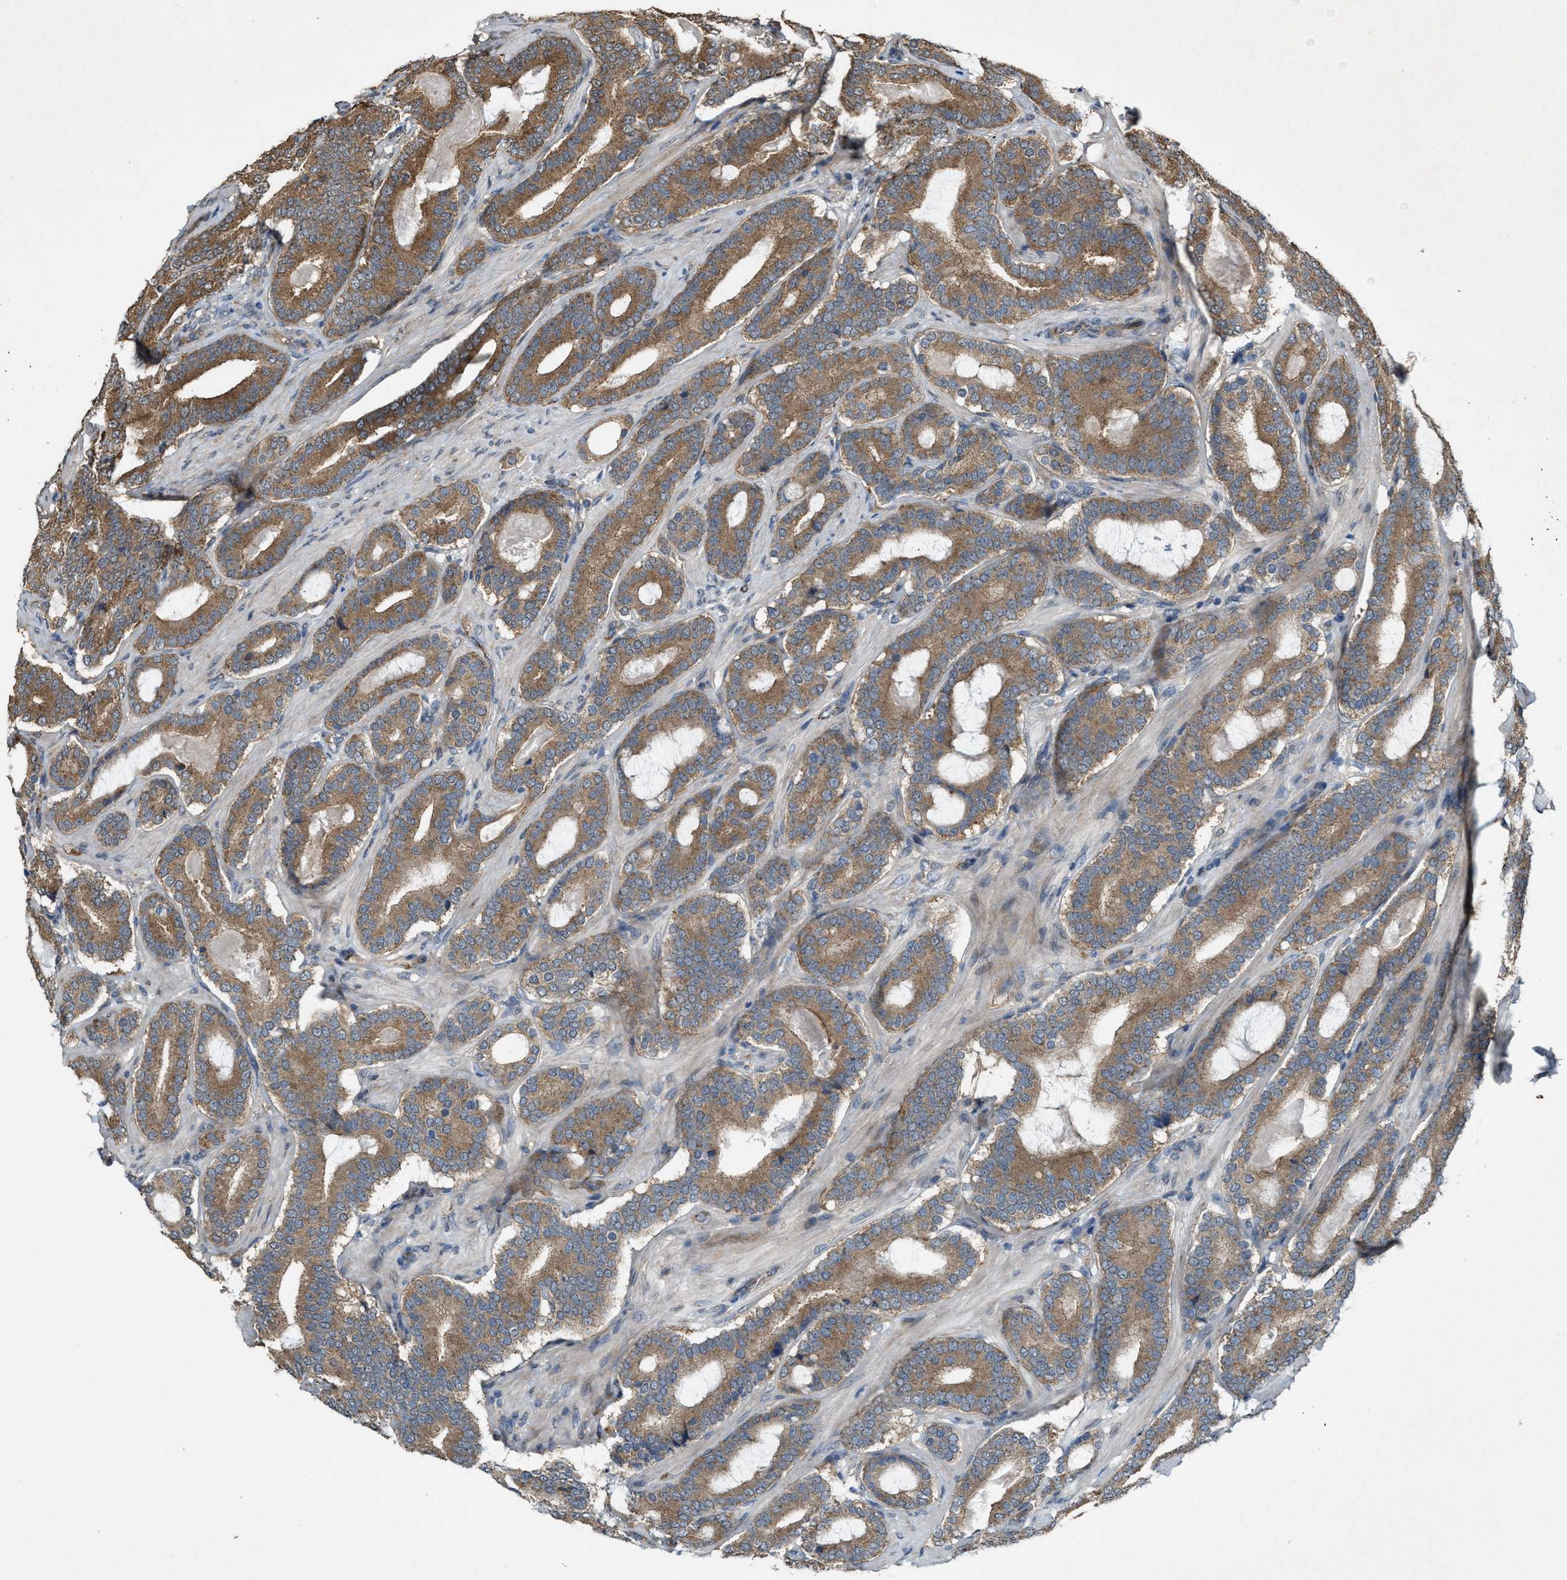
{"staining": {"intensity": "moderate", "quantity": ">75%", "location": "cytoplasmic/membranous"}, "tissue": "prostate cancer", "cell_type": "Tumor cells", "image_type": "cancer", "snomed": [{"axis": "morphology", "description": "Adenocarcinoma, High grade"}, {"axis": "topography", "description": "Prostate"}], "caption": "Brown immunohistochemical staining in human prostate cancer displays moderate cytoplasmic/membranous expression in about >75% of tumor cells. The staining was performed using DAB (3,3'-diaminobenzidine), with brown indicating positive protein expression. Nuclei are stained blue with hematoxylin.", "gene": "ARHGEF5", "patient": {"sex": "male", "age": 60}}